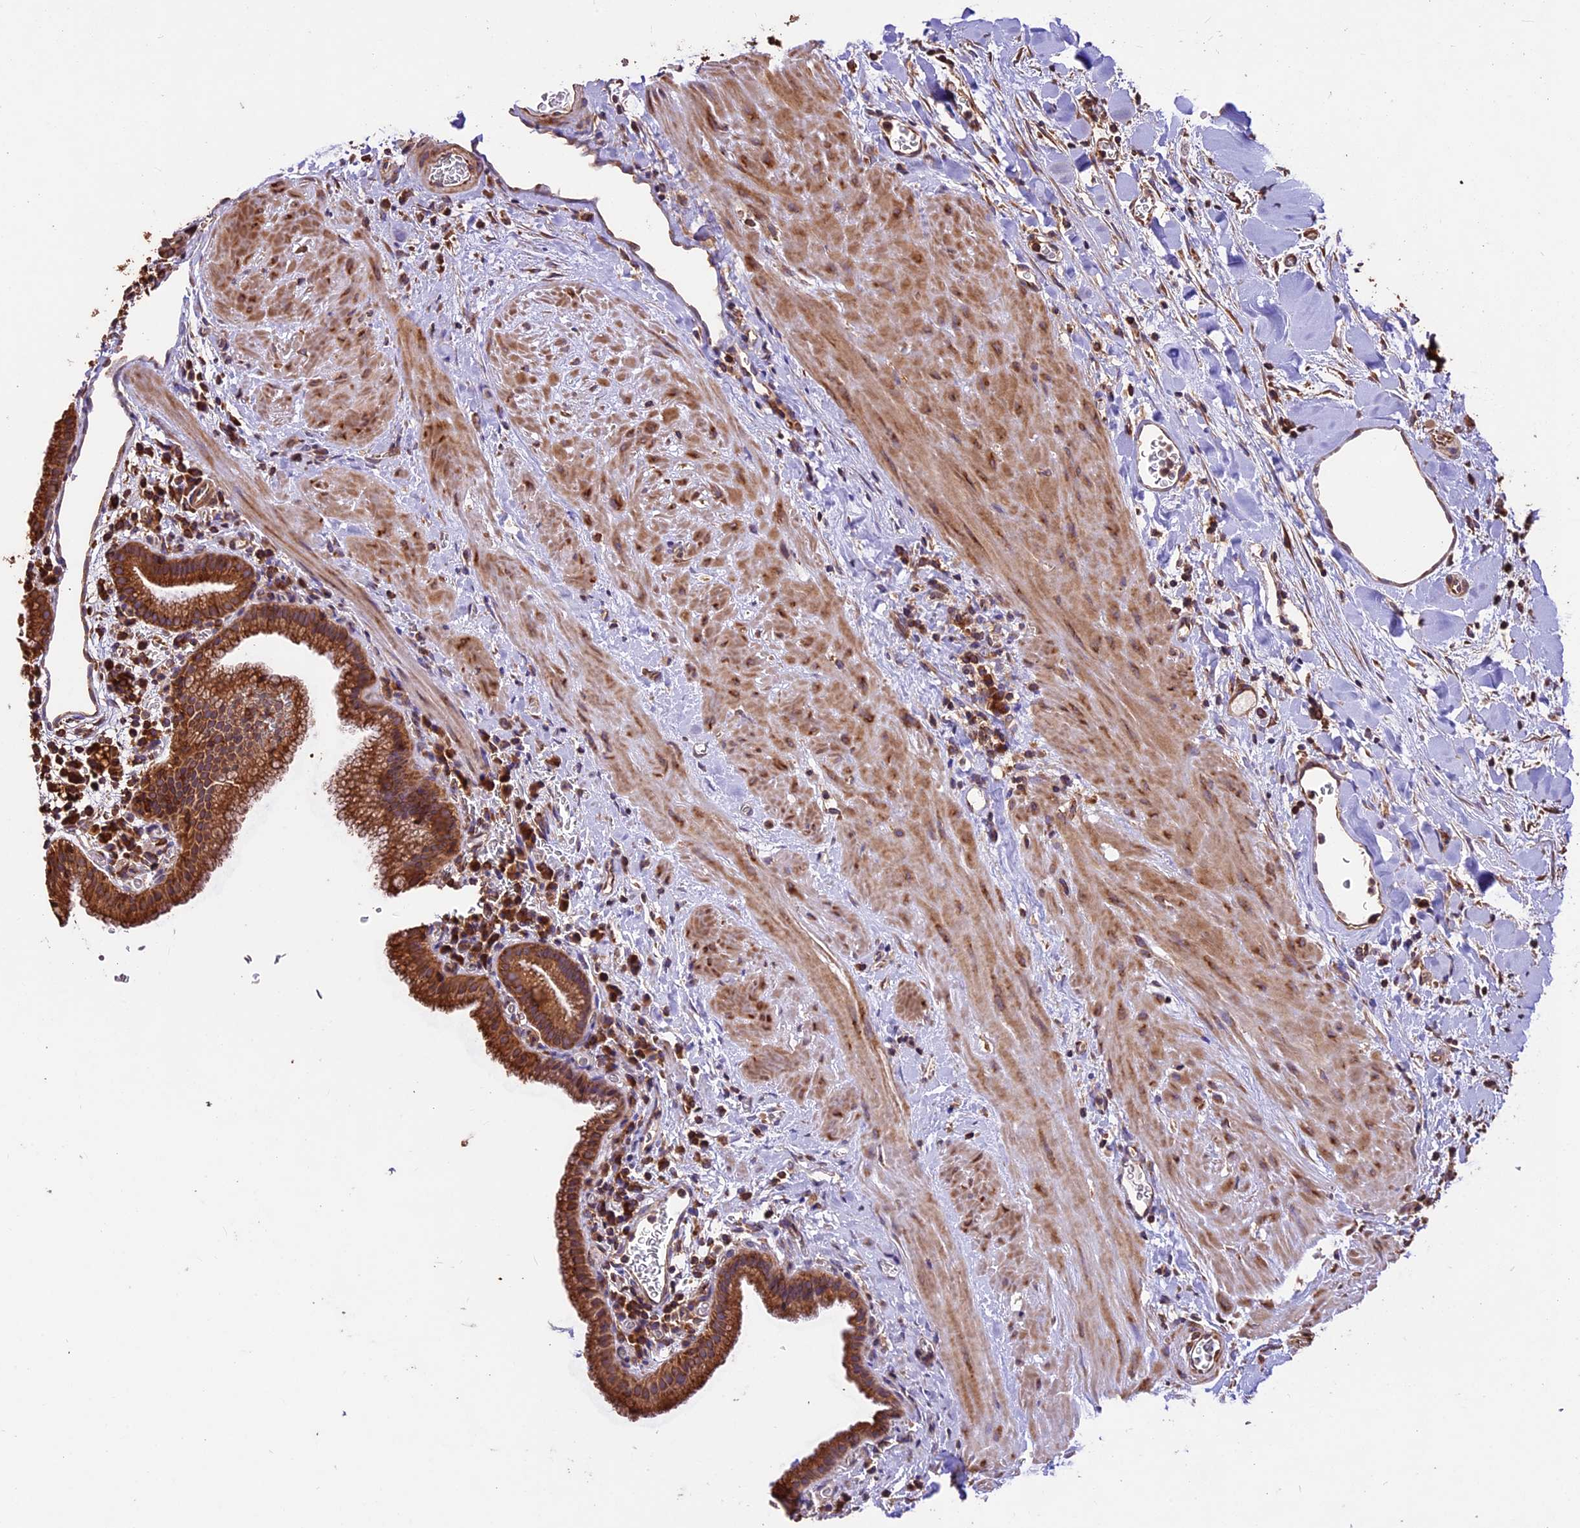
{"staining": {"intensity": "strong", "quantity": ">75%", "location": "cytoplasmic/membranous"}, "tissue": "gallbladder", "cell_type": "Glandular cells", "image_type": "normal", "snomed": [{"axis": "morphology", "description": "Normal tissue, NOS"}, {"axis": "topography", "description": "Gallbladder"}], "caption": "Glandular cells display strong cytoplasmic/membranous expression in about >75% of cells in unremarkable gallbladder.", "gene": "KARS1", "patient": {"sex": "male", "age": 78}}